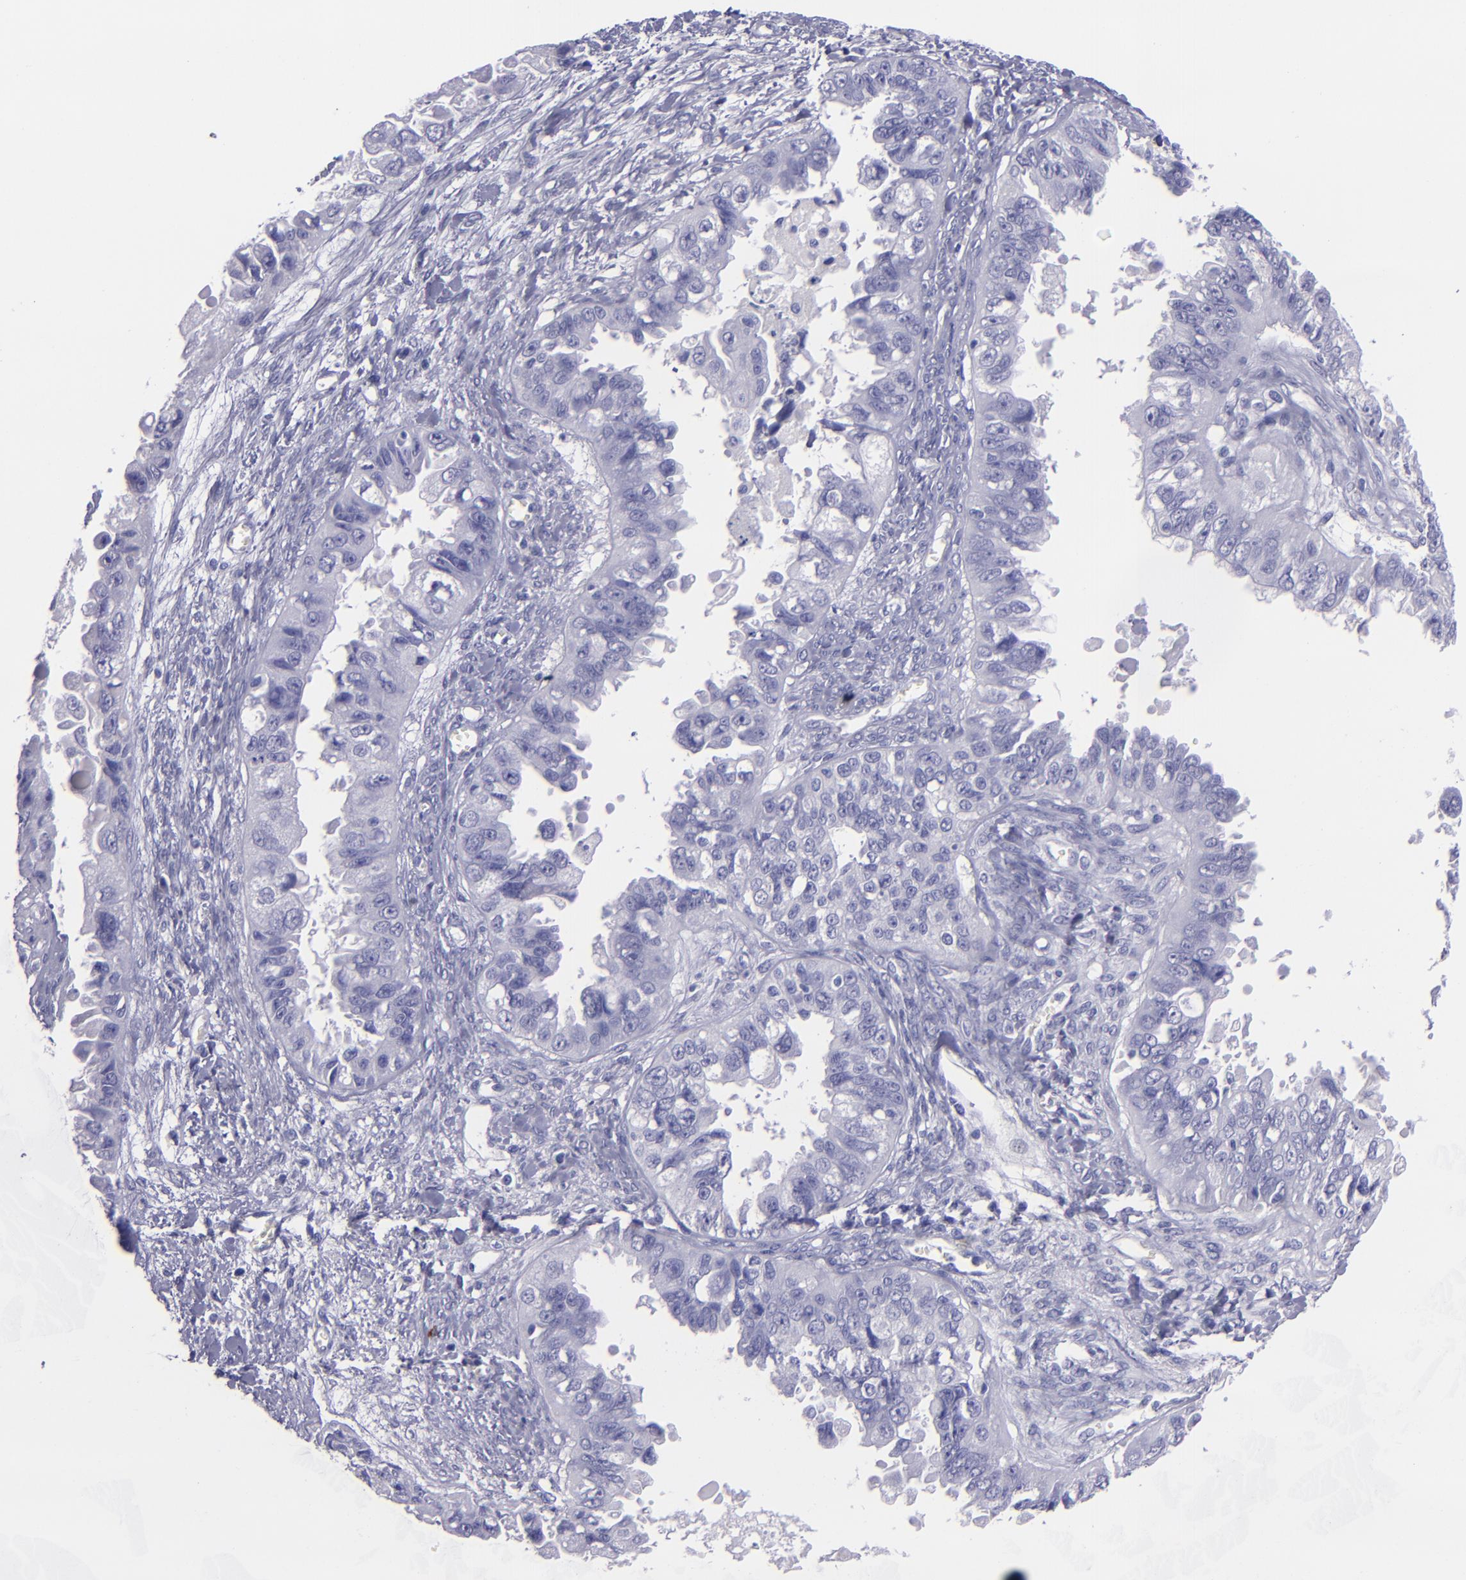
{"staining": {"intensity": "negative", "quantity": "none", "location": "none"}, "tissue": "ovarian cancer", "cell_type": "Tumor cells", "image_type": "cancer", "snomed": [{"axis": "morphology", "description": "Carcinoma, endometroid"}, {"axis": "topography", "description": "Ovary"}], "caption": "Ovarian endometroid carcinoma was stained to show a protein in brown. There is no significant expression in tumor cells. (Brightfield microscopy of DAB (3,3'-diaminobenzidine) IHC at high magnification).", "gene": "TNNT3", "patient": {"sex": "female", "age": 85}}